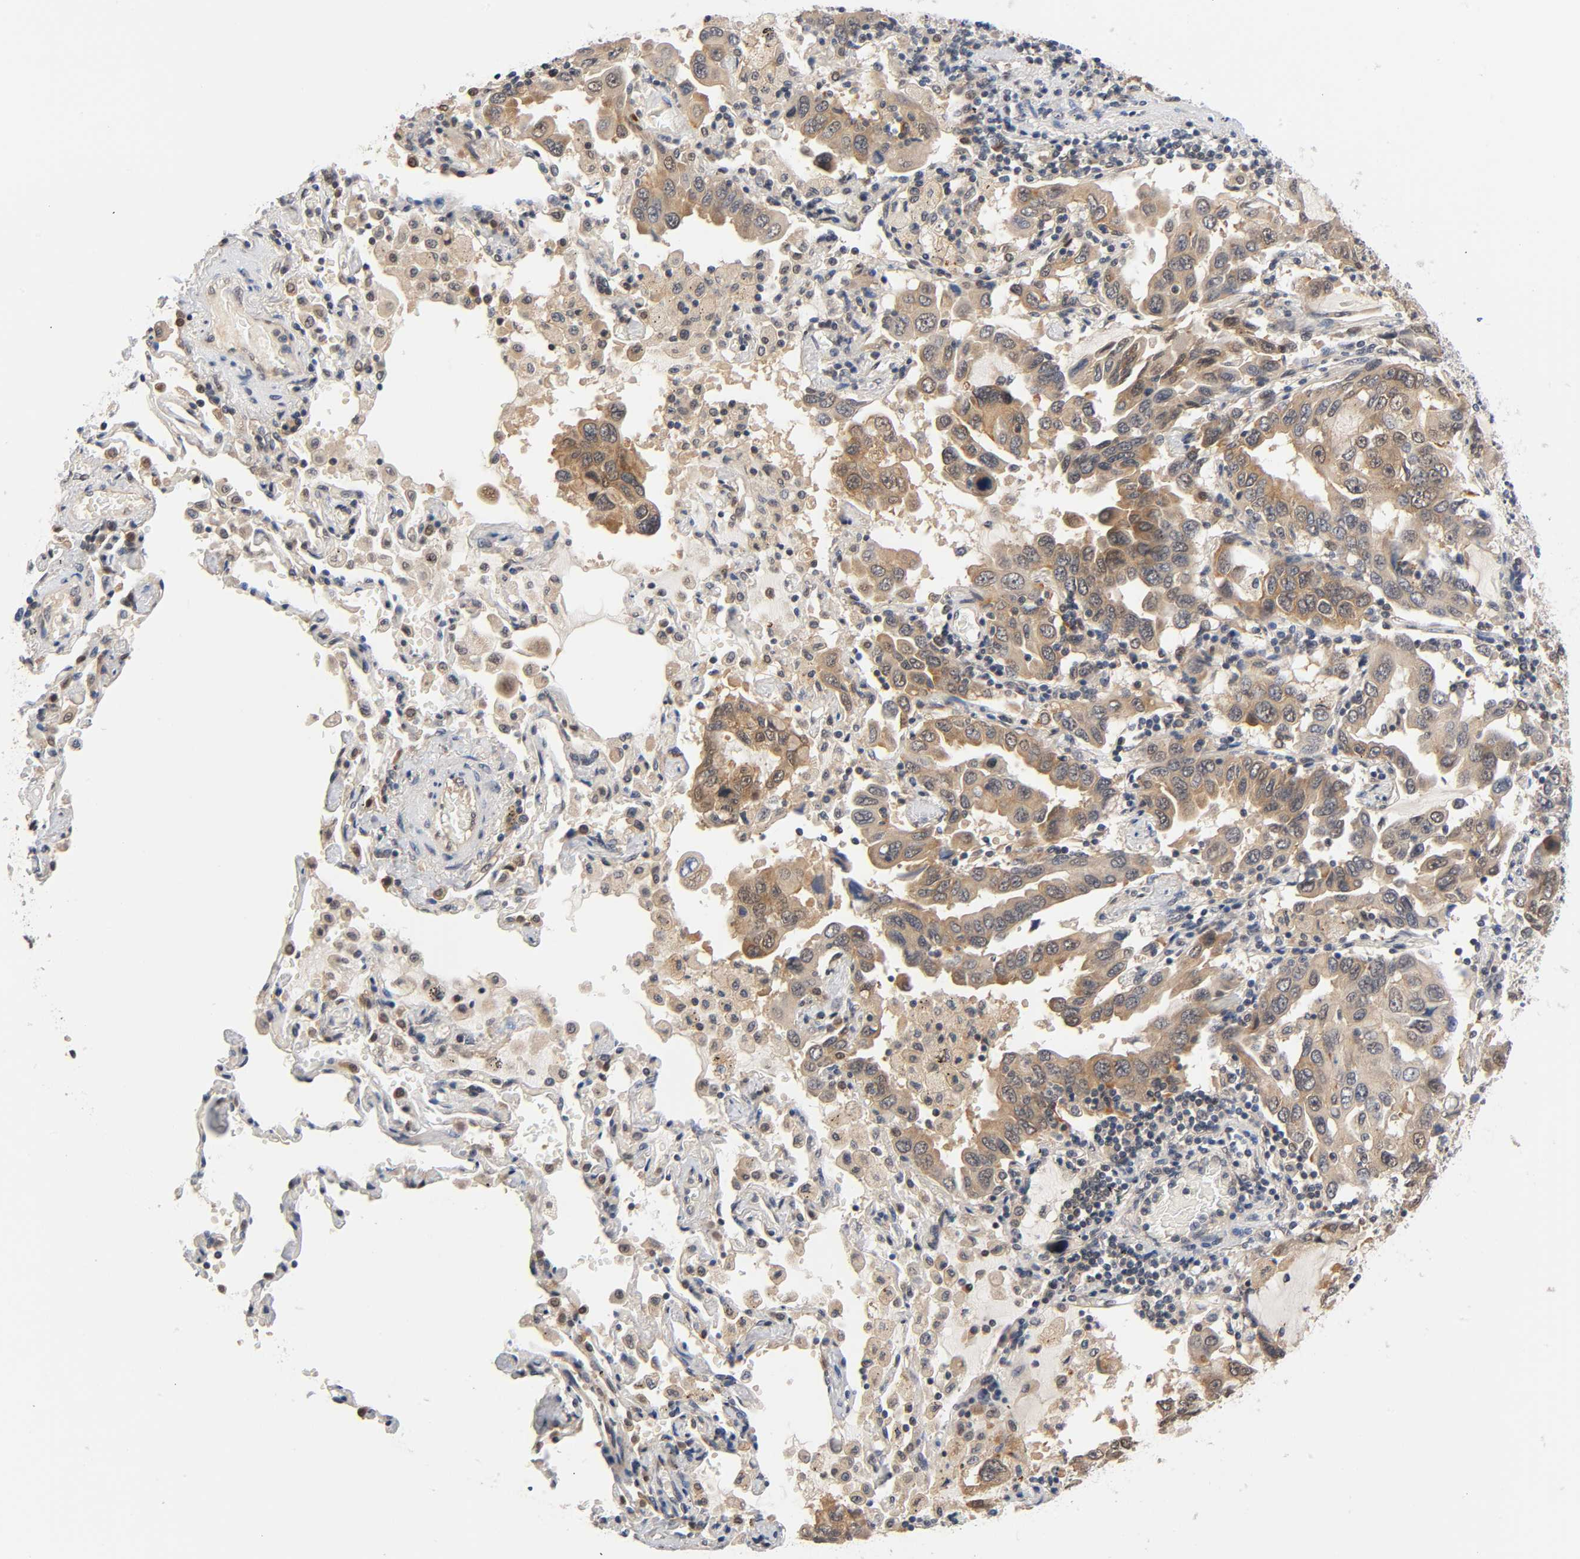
{"staining": {"intensity": "moderate", "quantity": ">75%", "location": "cytoplasmic/membranous"}, "tissue": "lung cancer", "cell_type": "Tumor cells", "image_type": "cancer", "snomed": [{"axis": "morphology", "description": "Adenocarcinoma, NOS"}, {"axis": "topography", "description": "Lung"}], "caption": "Lung adenocarcinoma stained with DAB (3,3'-diaminobenzidine) immunohistochemistry displays medium levels of moderate cytoplasmic/membranous expression in approximately >75% of tumor cells.", "gene": "PRKAB1", "patient": {"sex": "male", "age": 64}}